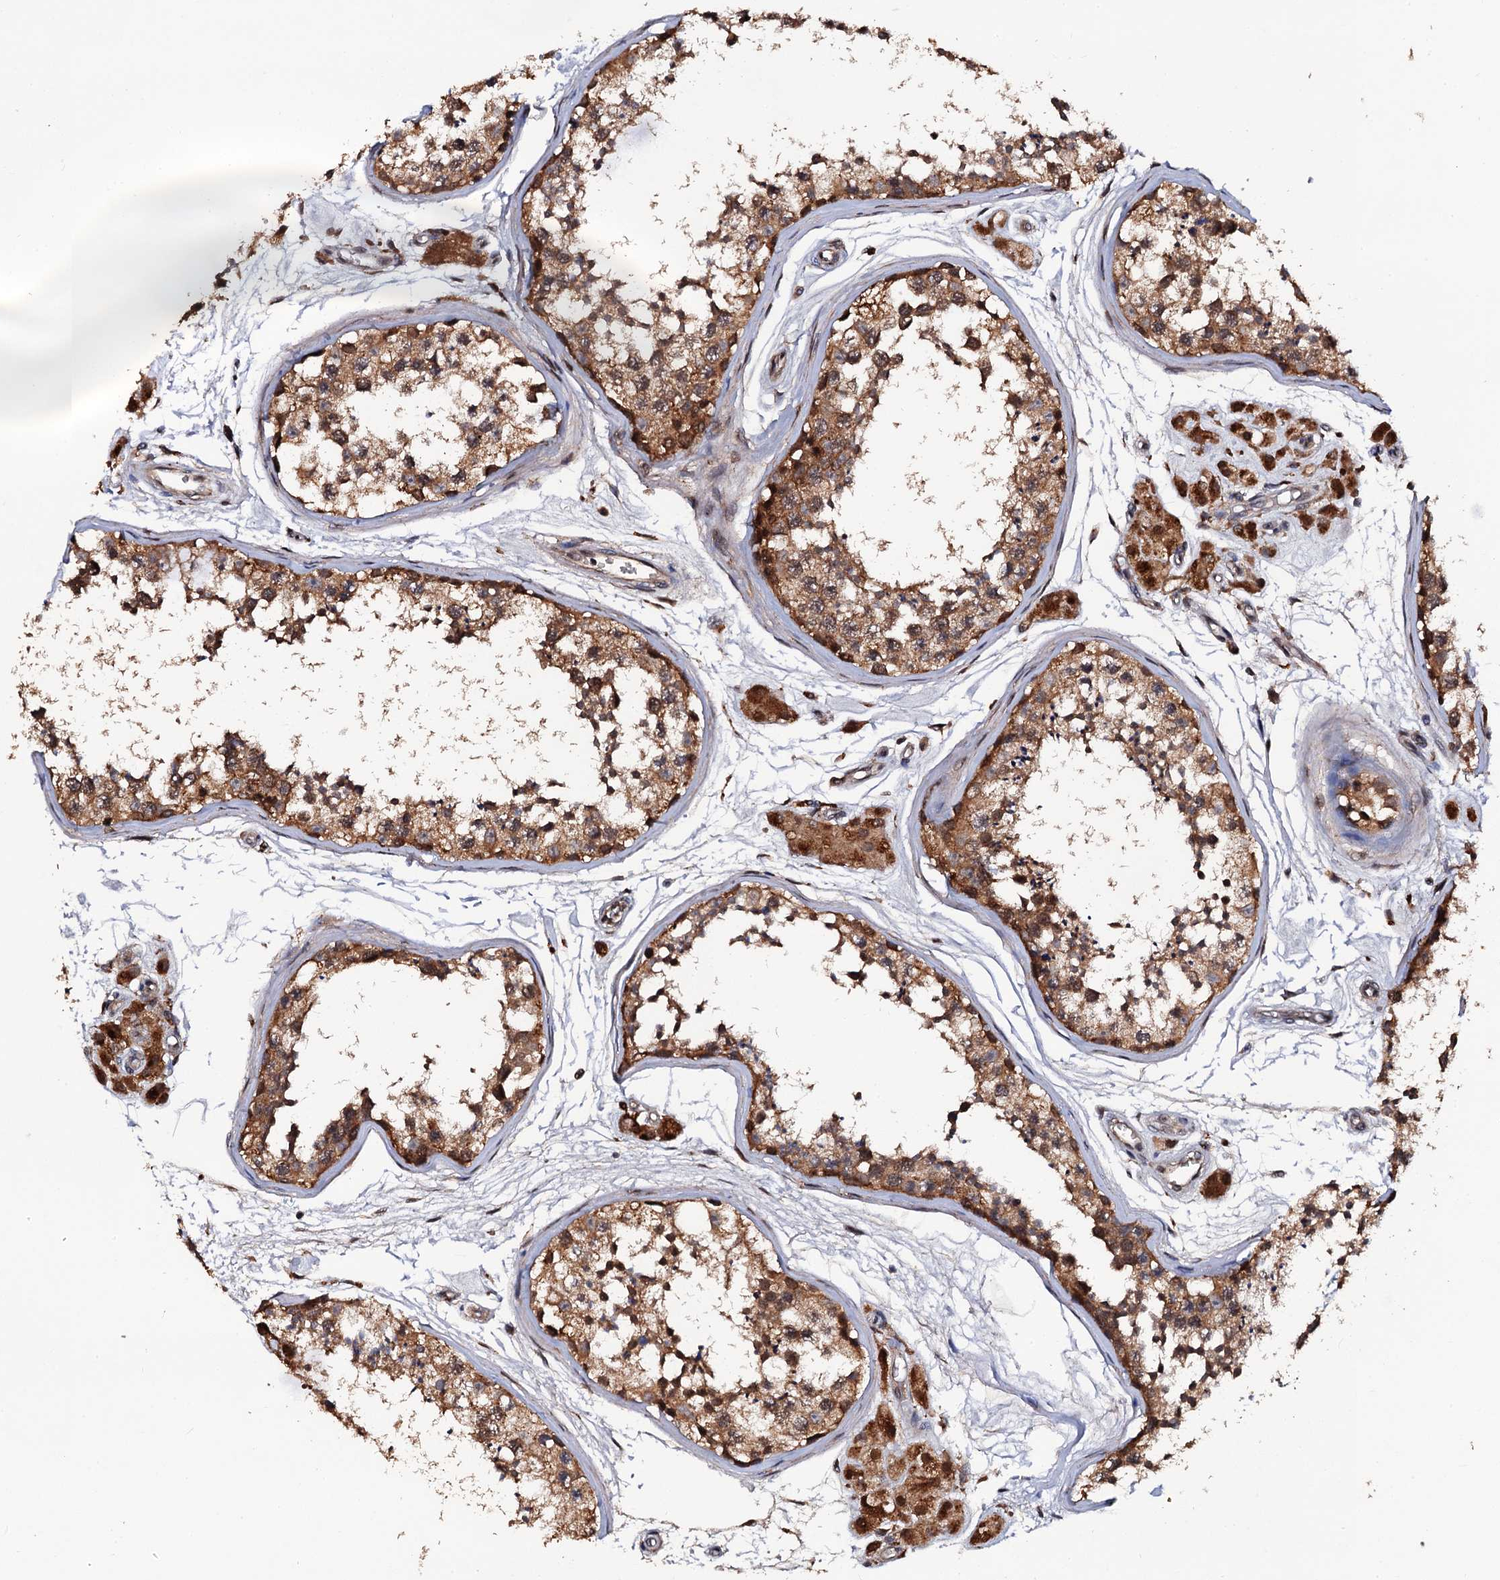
{"staining": {"intensity": "moderate", "quantity": ">75%", "location": "cytoplasmic/membranous"}, "tissue": "testis", "cell_type": "Cells in seminiferous ducts", "image_type": "normal", "snomed": [{"axis": "morphology", "description": "Normal tissue, NOS"}, {"axis": "topography", "description": "Testis"}], "caption": "Immunohistochemical staining of benign testis exhibits moderate cytoplasmic/membranous protein expression in approximately >75% of cells in seminiferous ducts.", "gene": "MIER2", "patient": {"sex": "male", "age": 56}}